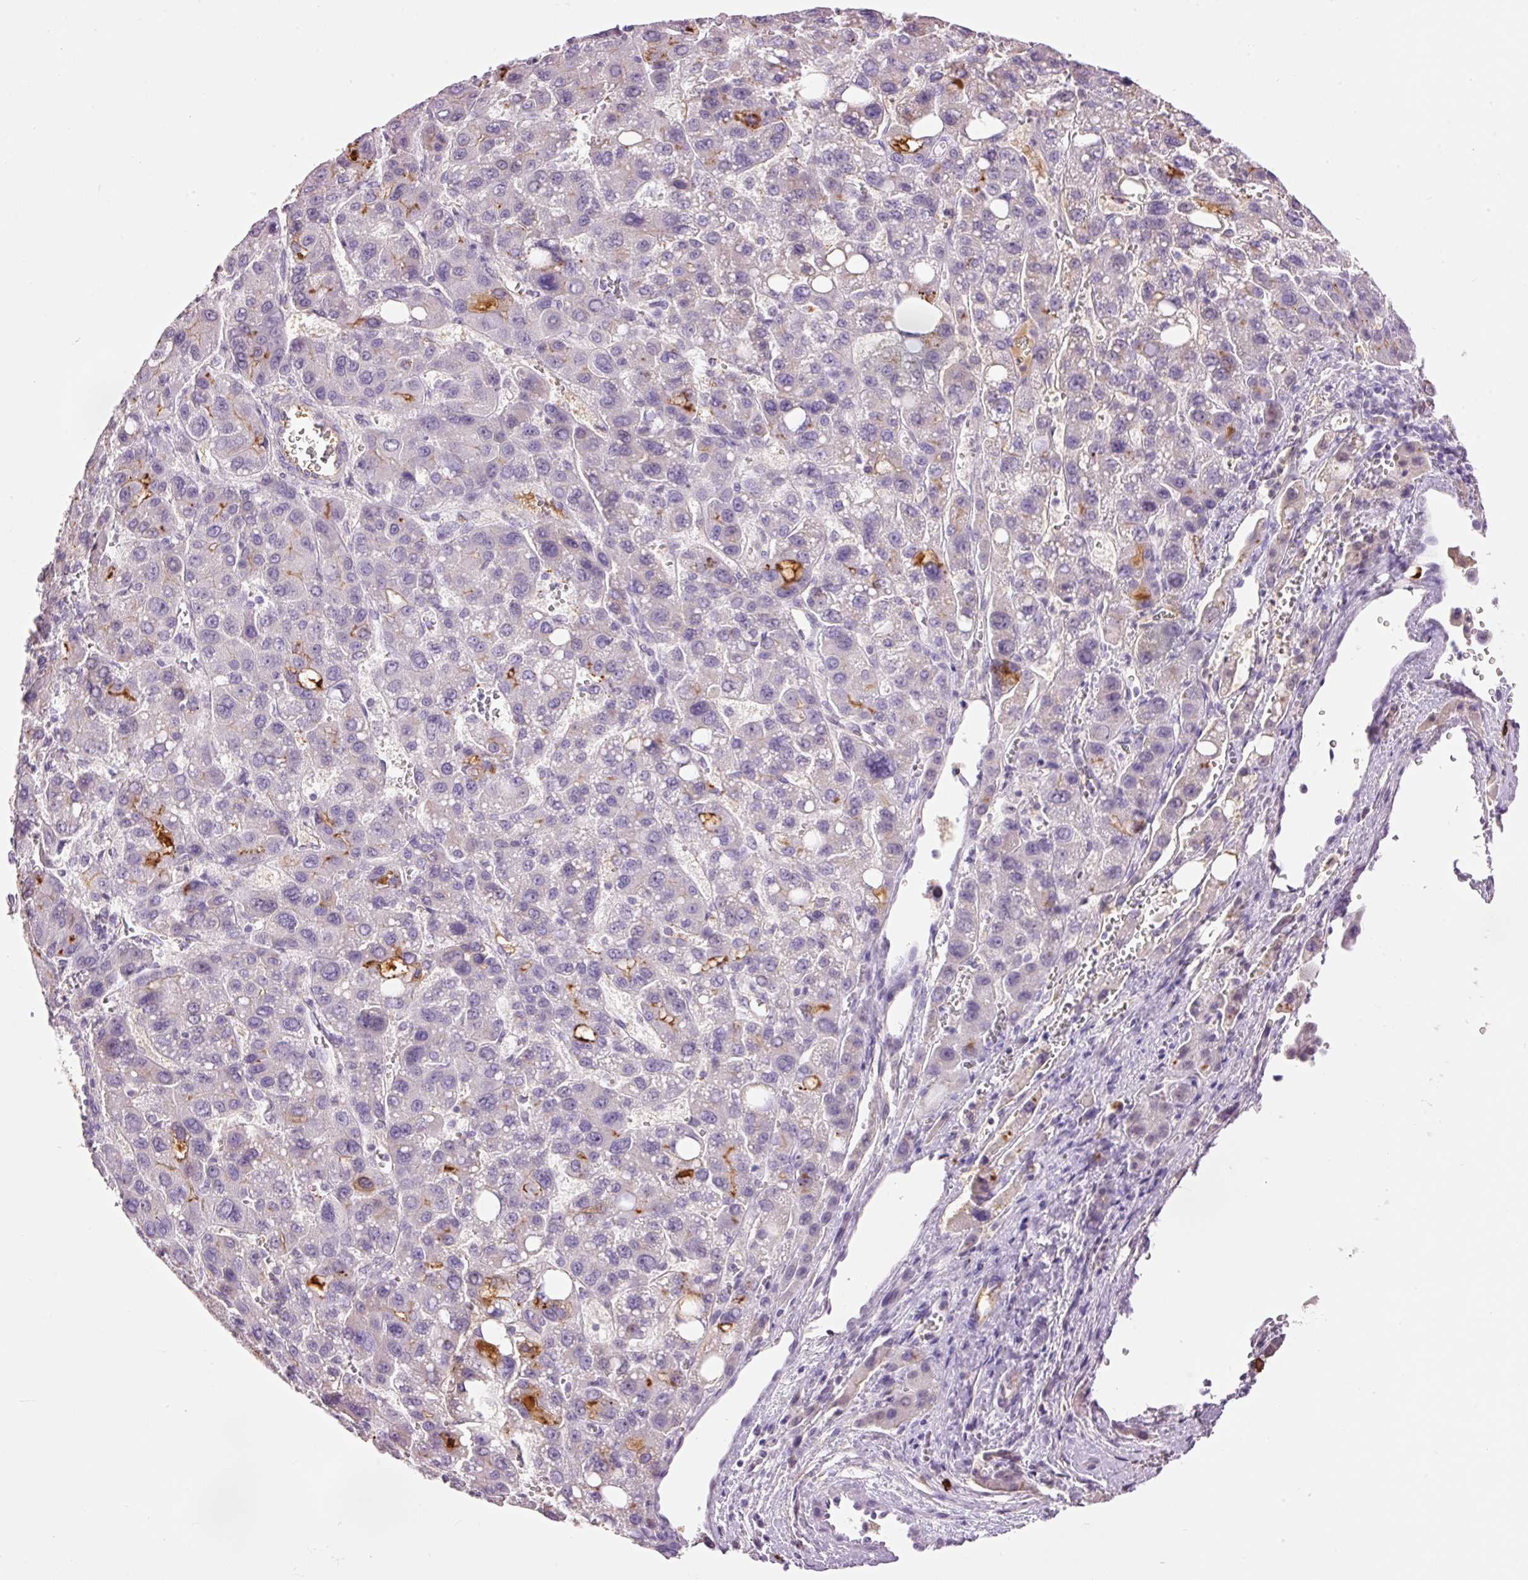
{"staining": {"intensity": "negative", "quantity": "none", "location": "none"}, "tissue": "liver cancer", "cell_type": "Tumor cells", "image_type": "cancer", "snomed": [{"axis": "morphology", "description": "Carcinoma, Hepatocellular, NOS"}, {"axis": "topography", "description": "Liver"}], "caption": "Immunohistochemistry (IHC) image of neoplastic tissue: liver cancer (hepatocellular carcinoma) stained with DAB (3,3'-diaminobenzidine) reveals no significant protein positivity in tumor cells.", "gene": "PRPF38B", "patient": {"sex": "male", "age": 55}}